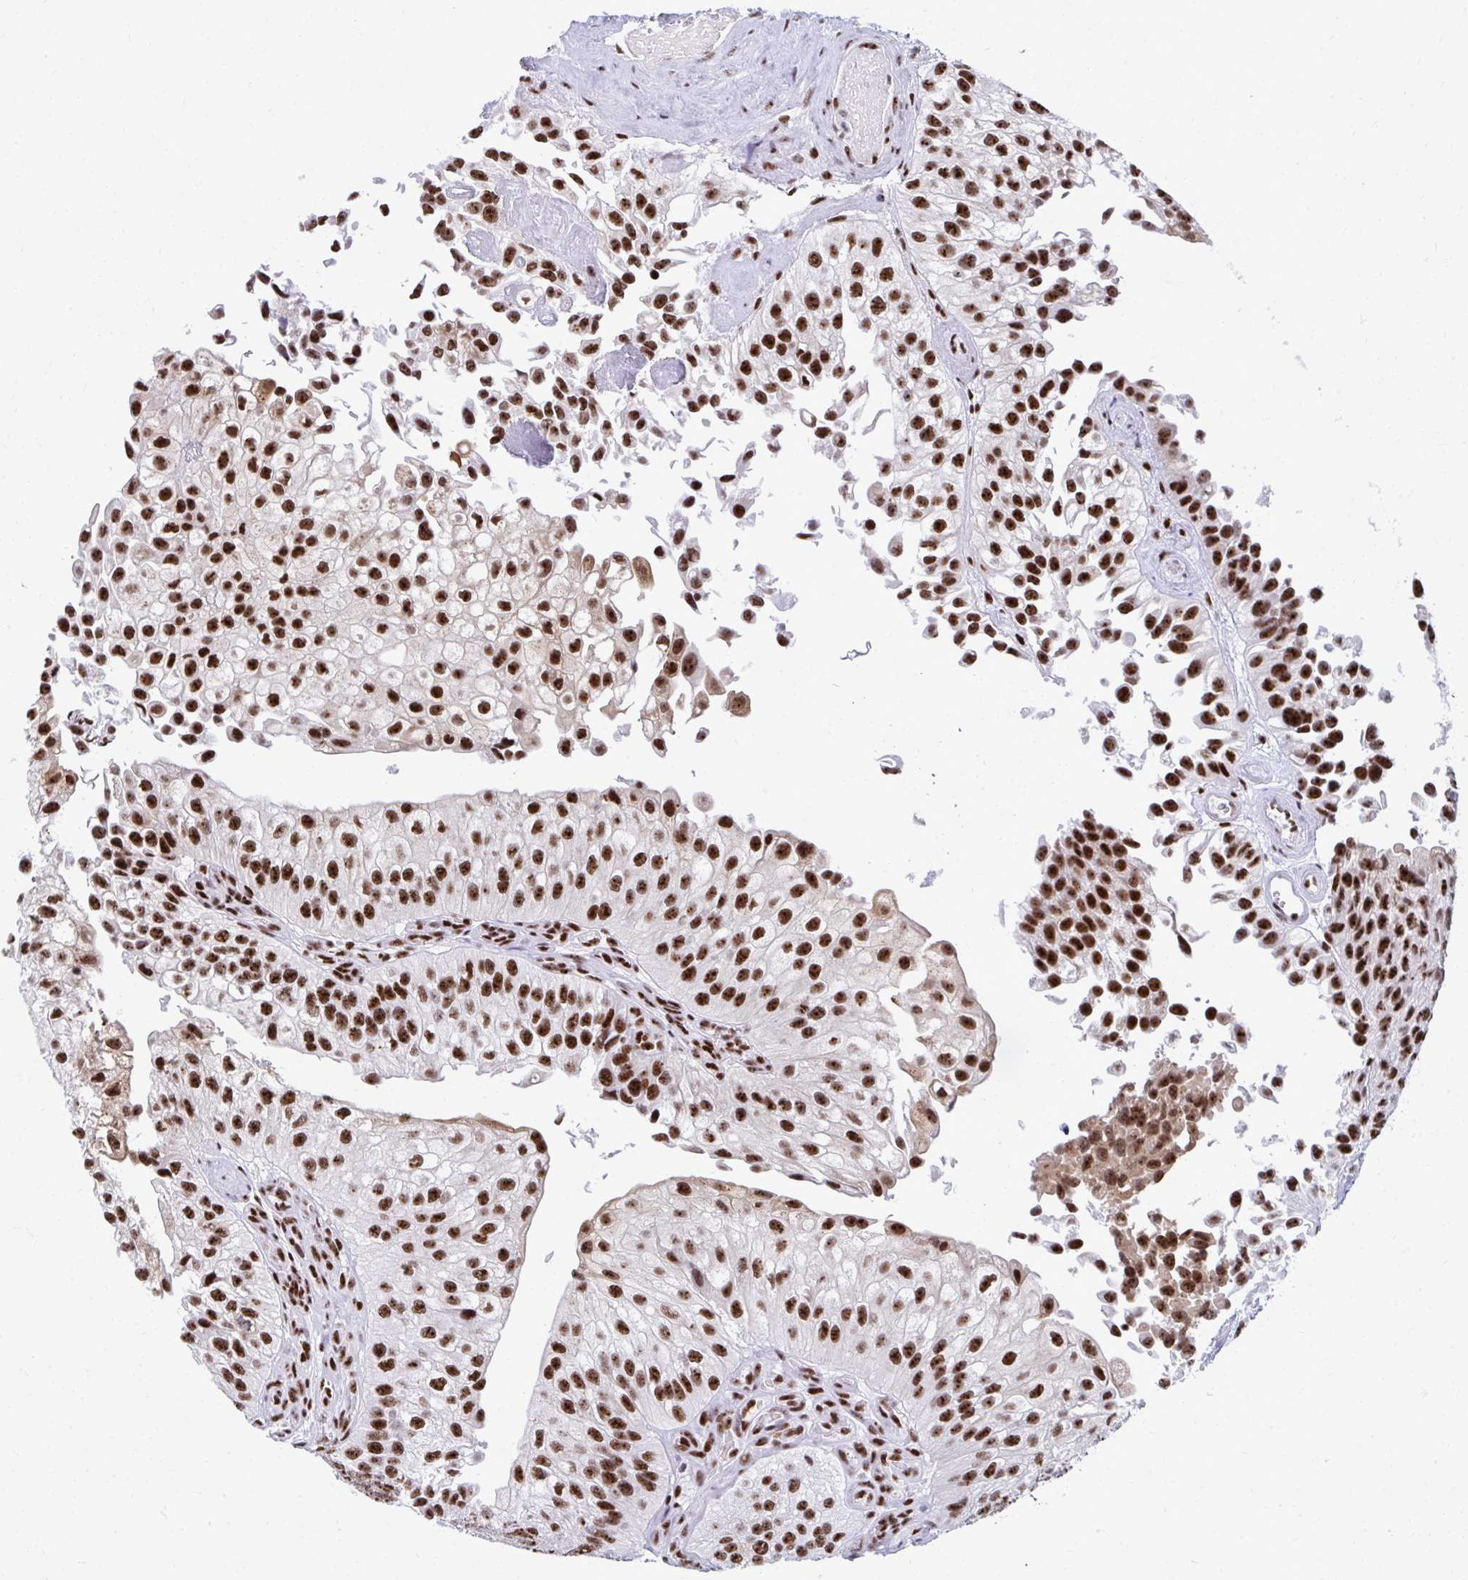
{"staining": {"intensity": "strong", "quantity": ">75%", "location": "nuclear"}, "tissue": "urothelial cancer", "cell_type": "Tumor cells", "image_type": "cancer", "snomed": [{"axis": "morphology", "description": "Urothelial carcinoma, NOS"}, {"axis": "topography", "description": "Urinary bladder"}], "caption": "DAB (3,3'-diaminobenzidine) immunohistochemical staining of human transitional cell carcinoma demonstrates strong nuclear protein expression in approximately >75% of tumor cells.", "gene": "PELP1", "patient": {"sex": "male", "age": 87}}